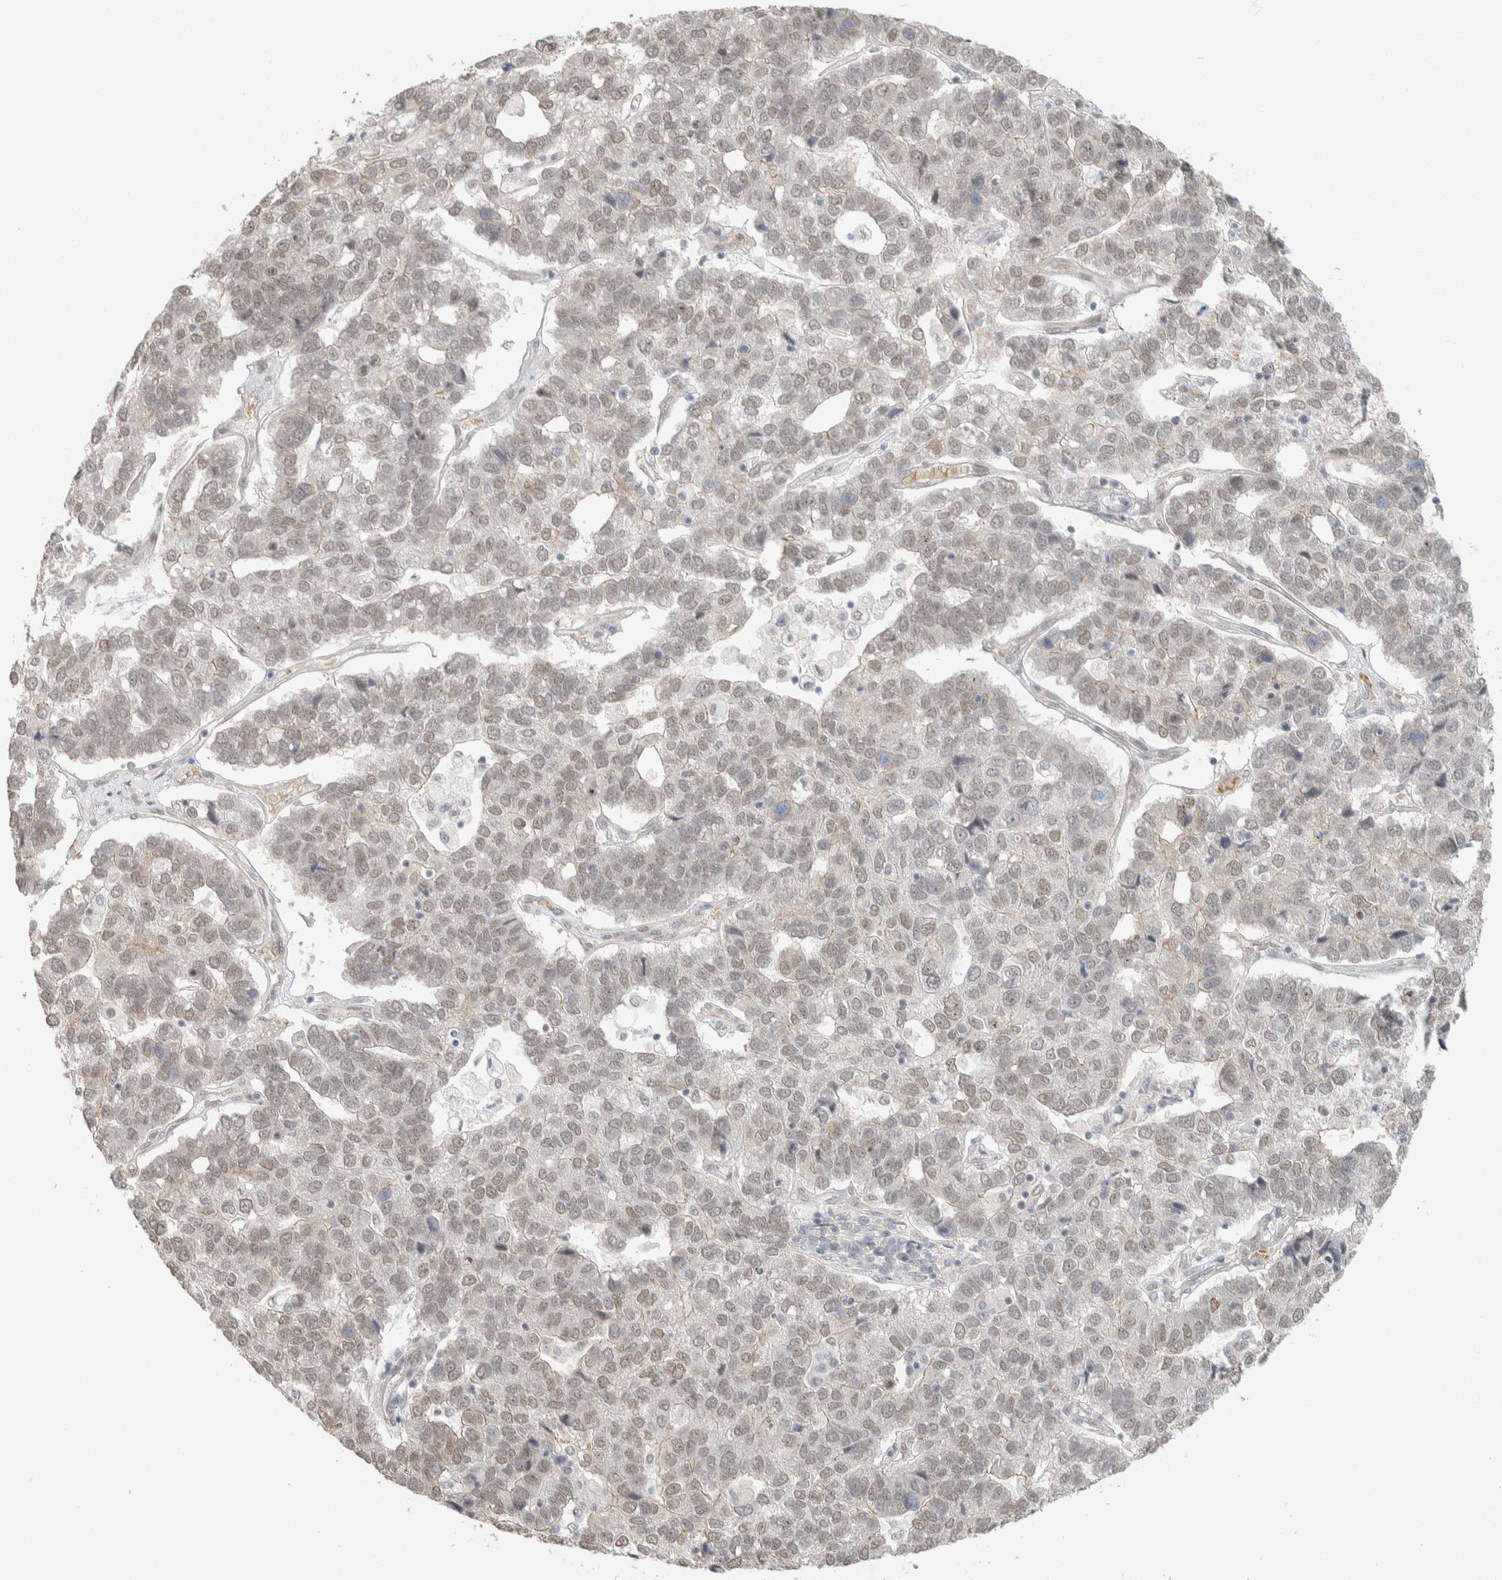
{"staining": {"intensity": "weak", "quantity": ">75%", "location": "nuclear"}, "tissue": "pancreatic cancer", "cell_type": "Tumor cells", "image_type": "cancer", "snomed": [{"axis": "morphology", "description": "Adenocarcinoma, NOS"}, {"axis": "topography", "description": "Pancreas"}], "caption": "Protein staining displays weak nuclear staining in about >75% of tumor cells in adenocarcinoma (pancreatic).", "gene": "ZBTB2", "patient": {"sex": "female", "age": 61}}